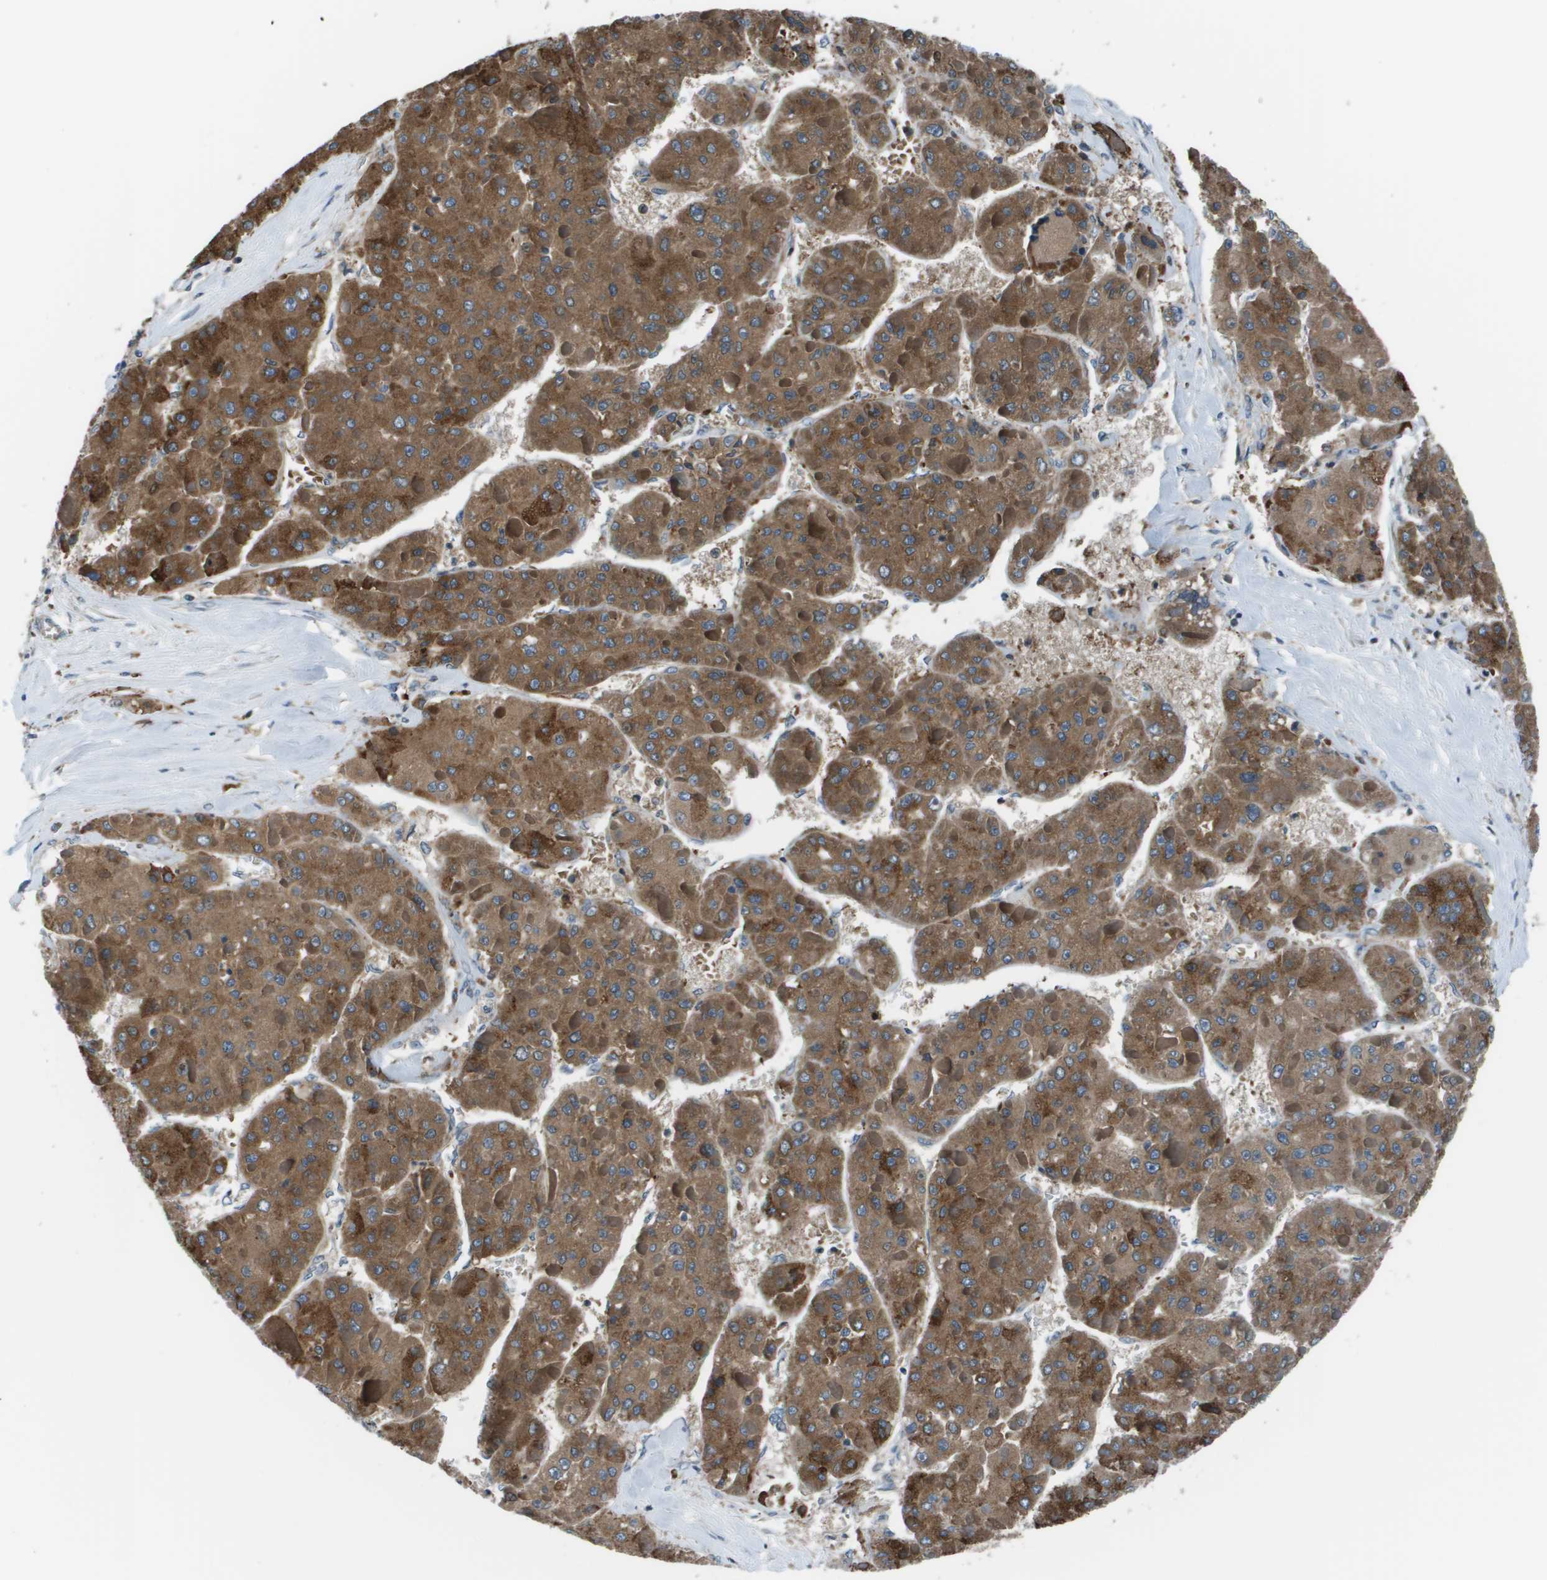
{"staining": {"intensity": "moderate", "quantity": ">75%", "location": "cytoplasmic/membranous"}, "tissue": "liver cancer", "cell_type": "Tumor cells", "image_type": "cancer", "snomed": [{"axis": "morphology", "description": "Carcinoma, Hepatocellular, NOS"}, {"axis": "topography", "description": "Liver"}], "caption": "Protein staining by immunohistochemistry demonstrates moderate cytoplasmic/membranous staining in about >75% of tumor cells in liver cancer.", "gene": "EIF3B", "patient": {"sex": "female", "age": 73}}